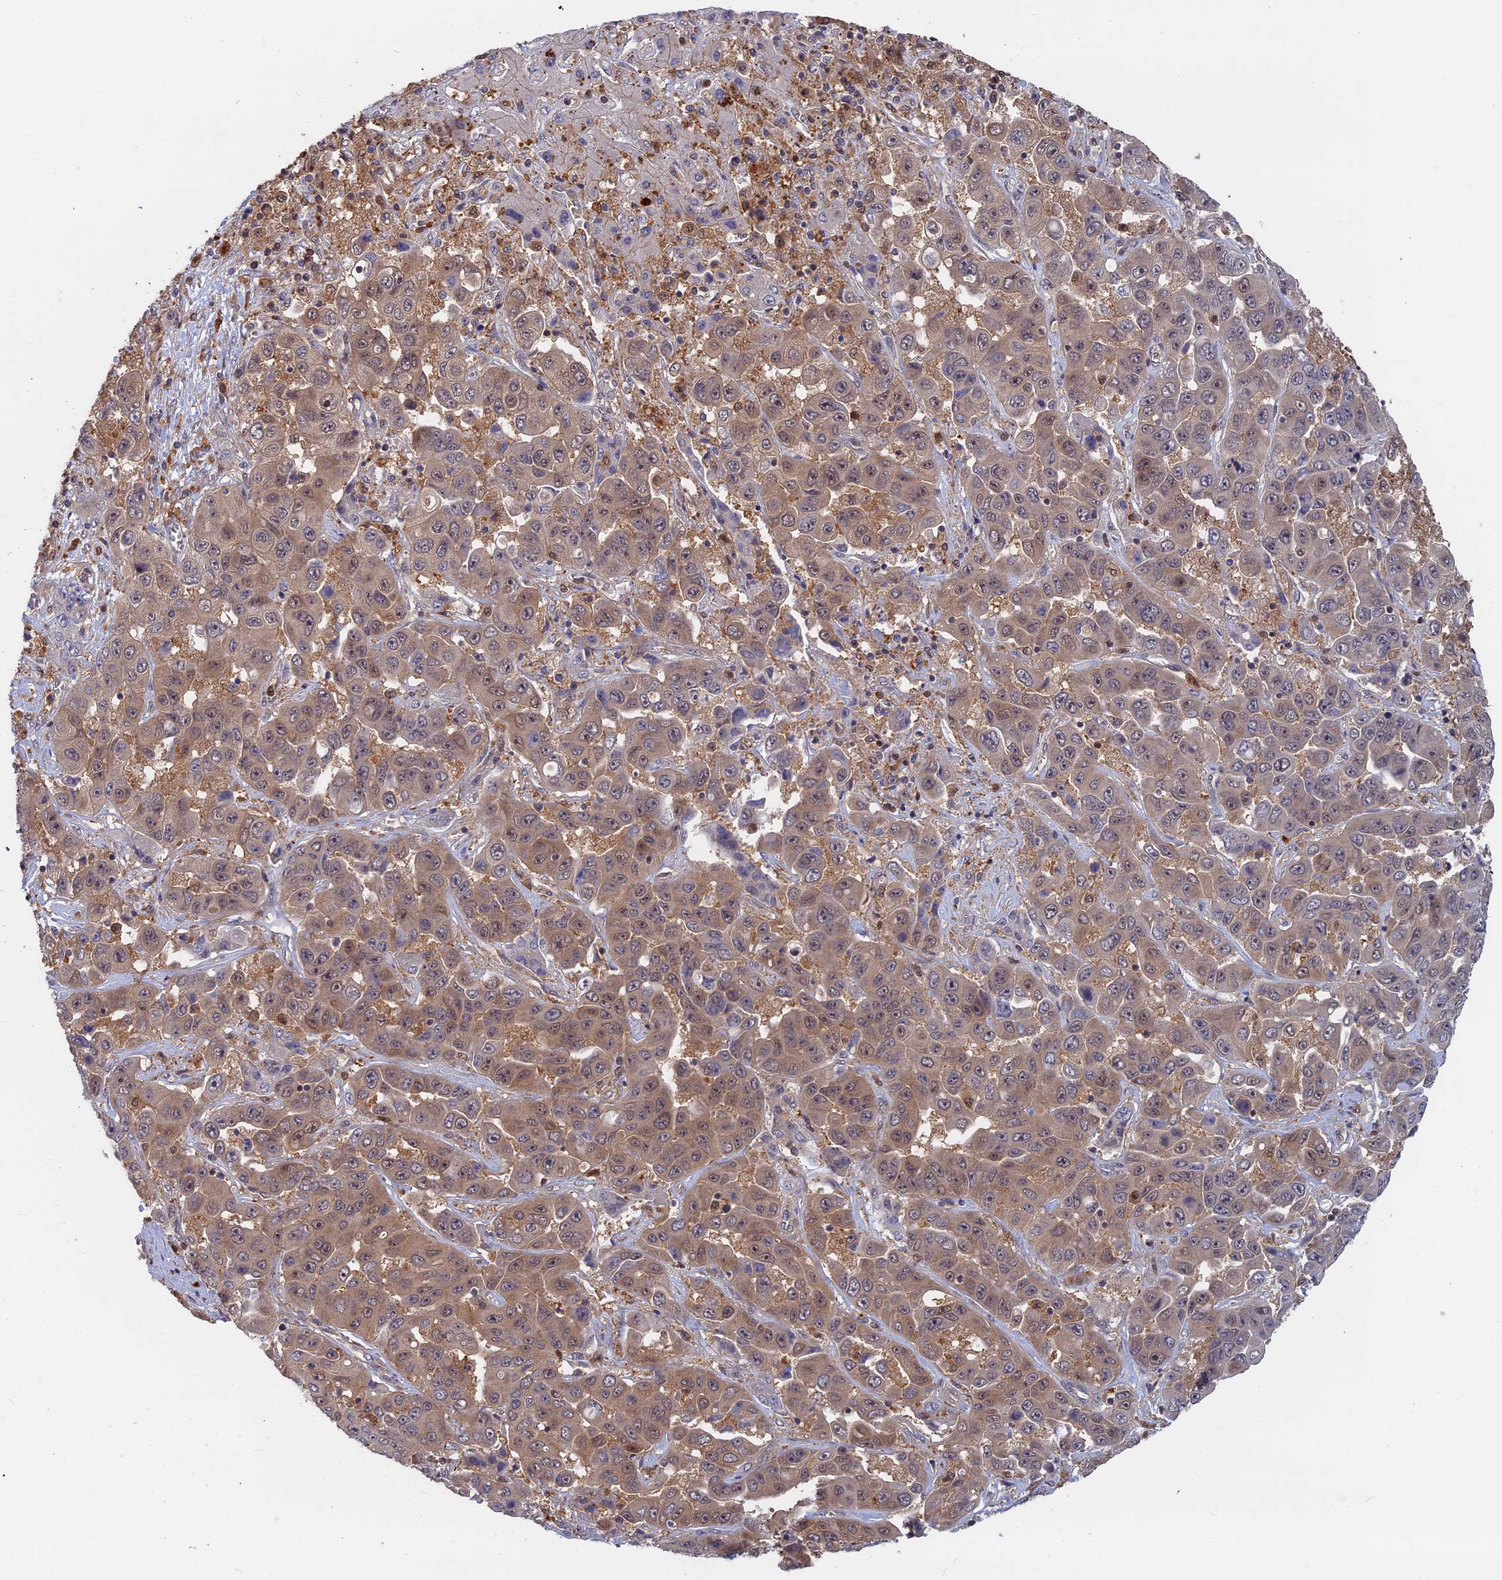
{"staining": {"intensity": "moderate", "quantity": ">75%", "location": "cytoplasmic/membranous"}, "tissue": "liver cancer", "cell_type": "Tumor cells", "image_type": "cancer", "snomed": [{"axis": "morphology", "description": "Cholangiocarcinoma"}, {"axis": "topography", "description": "Liver"}], "caption": "Liver cholangiocarcinoma stained with a brown dye shows moderate cytoplasmic/membranous positive expression in approximately >75% of tumor cells.", "gene": "BLVRA", "patient": {"sex": "female", "age": 52}}